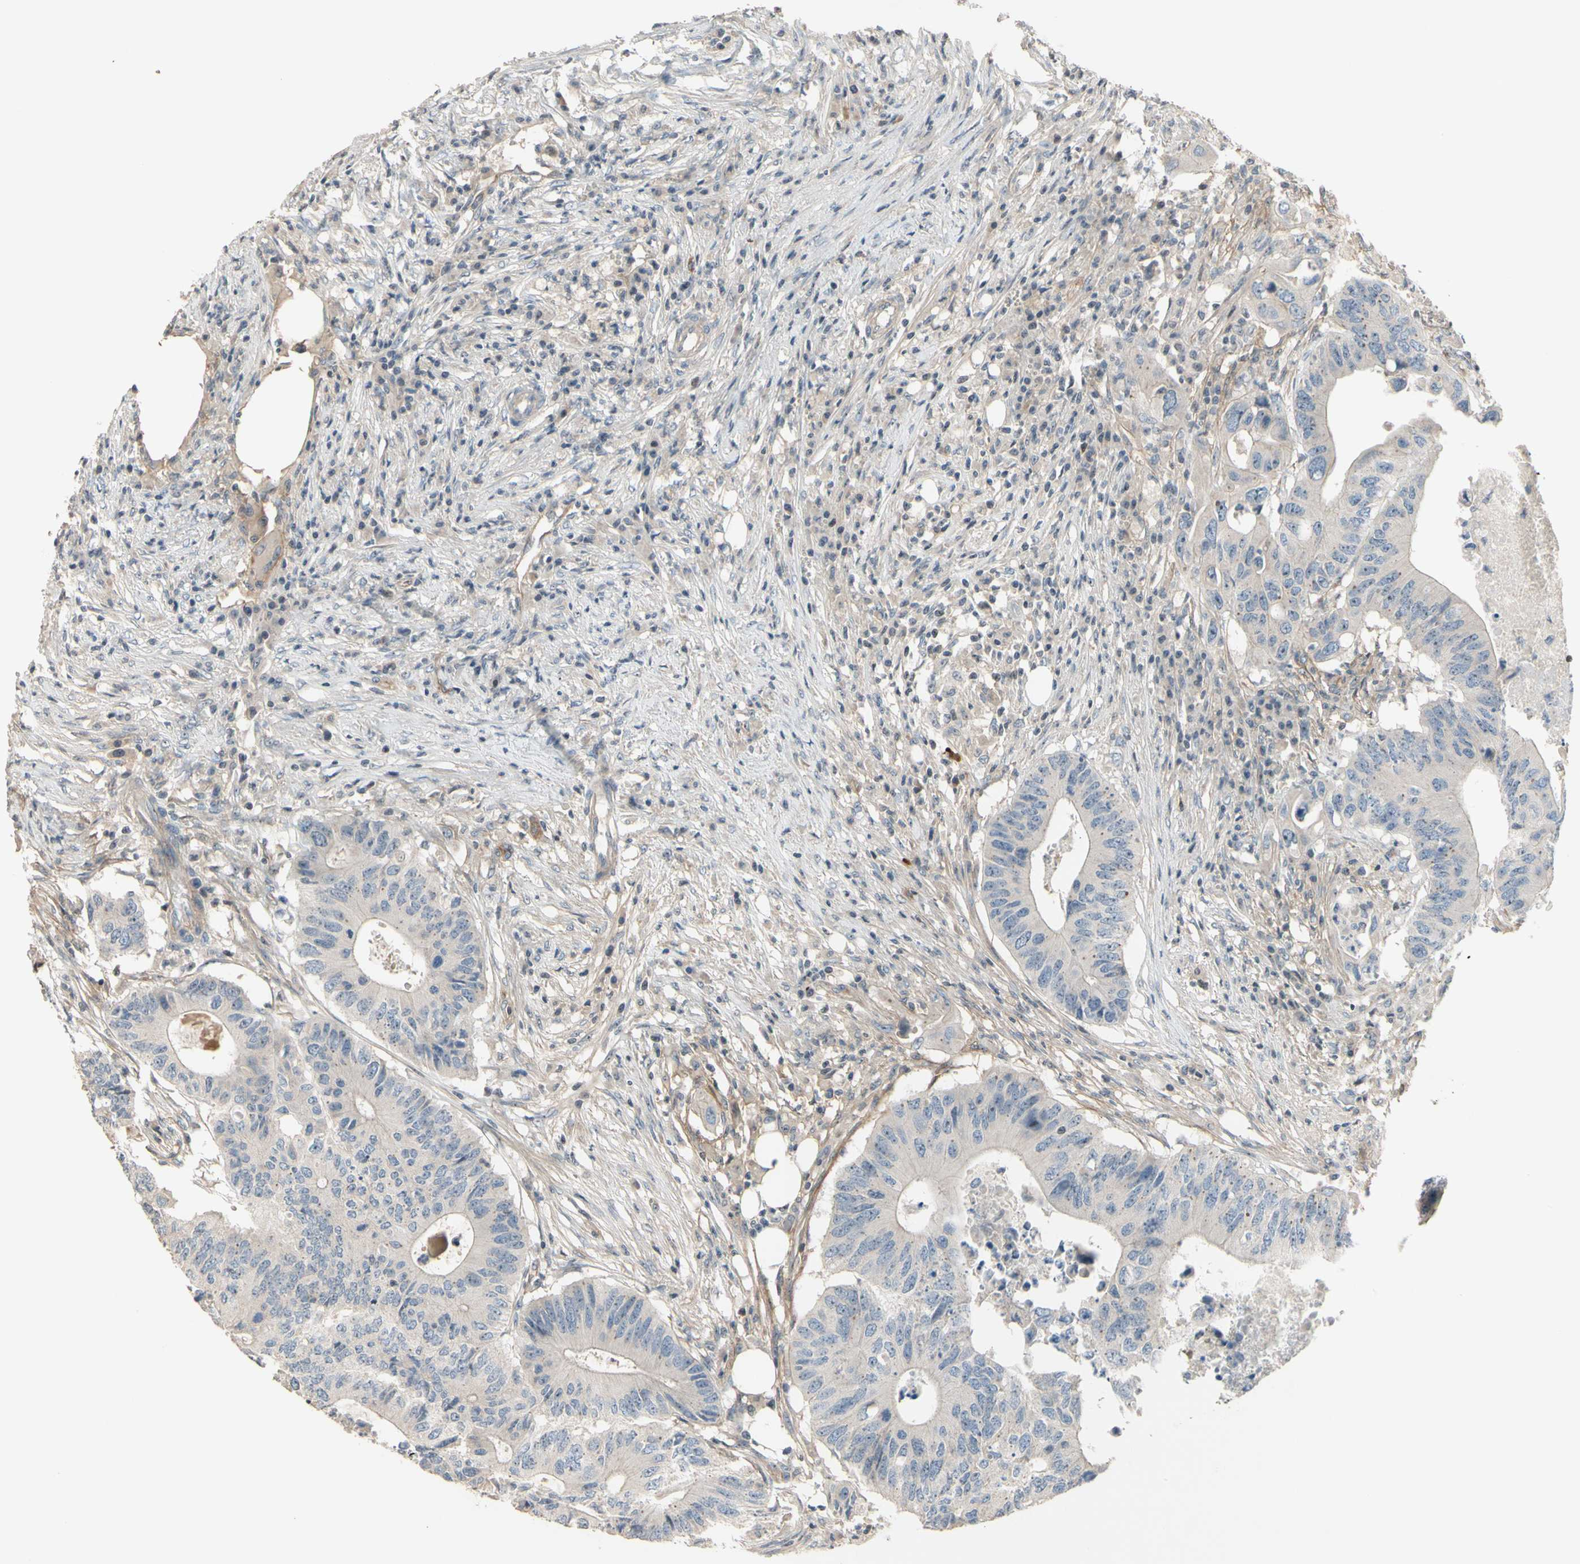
{"staining": {"intensity": "weak", "quantity": ">75%", "location": "cytoplasmic/membranous"}, "tissue": "colorectal cancer", "cell_type": "Tumor cells", "image_type": "cancer", "snomed": [{"axis": "morphology", "description": "Adenocarcinoma, NOS"}, {"axis": "topography", "description": "Colon"}], "caption": "Immunohistochemical staining of colorectal cancer displays low levels of weak cytoplasmic/membranous protein expression in about >75% of tumor cells.", "gene": "NFYA", "patient": {"sex": "male", "age": 71}}